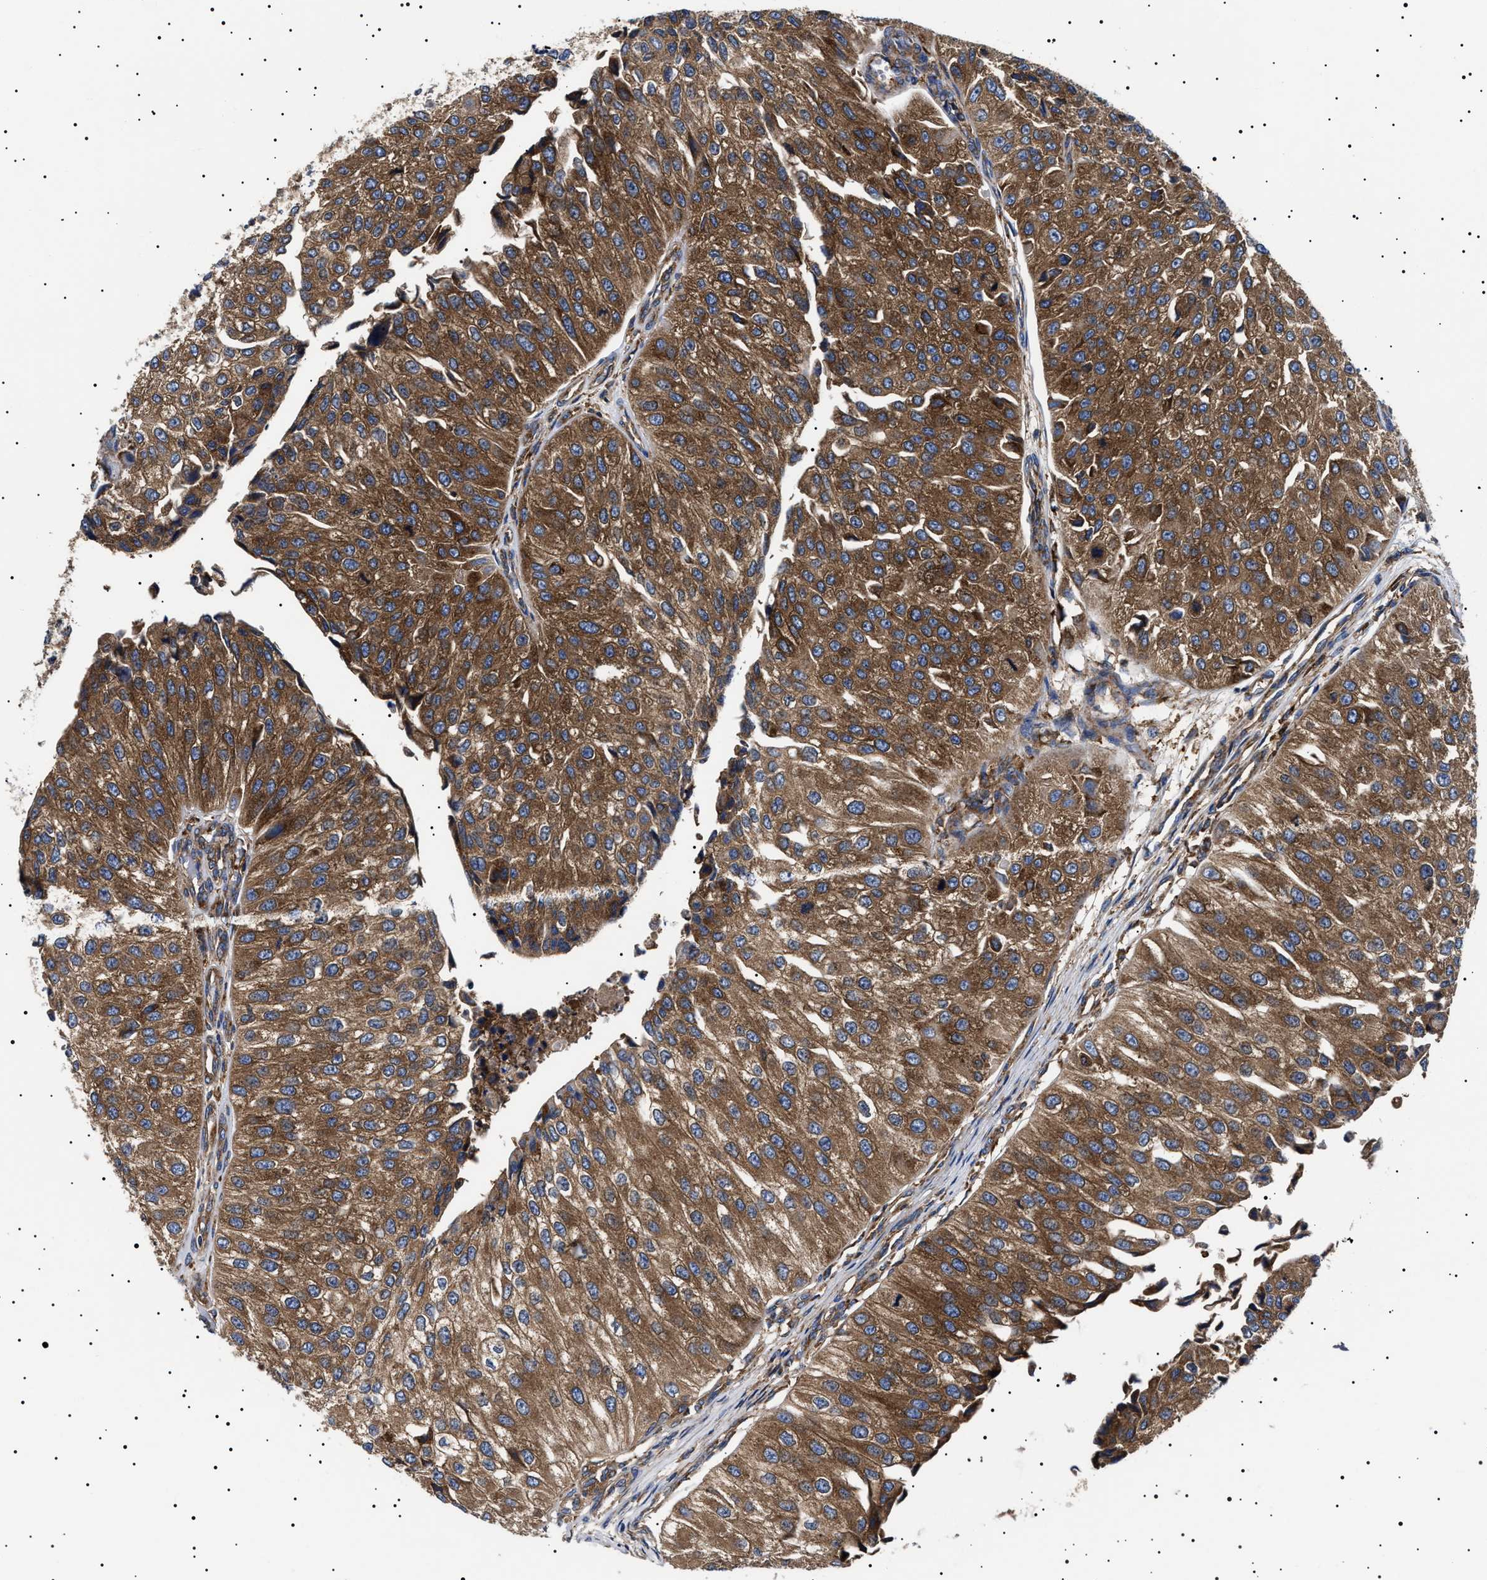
{"staining": {"intensity": "moderate", "quantity": ">75%", "location": "cytoplasmic/membranous"}, "tissue": "urothelial cancer", "cell_type": "Tumor cells", "image_type": "cancer", "snomed": [{"axis": "morphology", "description": "Urothelial carcinoma, High grade"}, {"axis": "topography", "description": "Kidney"}, {"axis": "topography", "description": "Urinary bladder"}], "caption": "IHC staining of urothelial carcinoma (high-grade), which reveals medium levels of moderate cytoplasmic/membranous positivity in about >75% of tumor cells indicating moderate cytoplasmic/membranous protein staining. The staining was performed using DAB (brown) for protein detection and nuclei were counterstained in hematoxylin (blue).", "gene": "TPP2", "patient": {"sex": "male", "age": 77}}